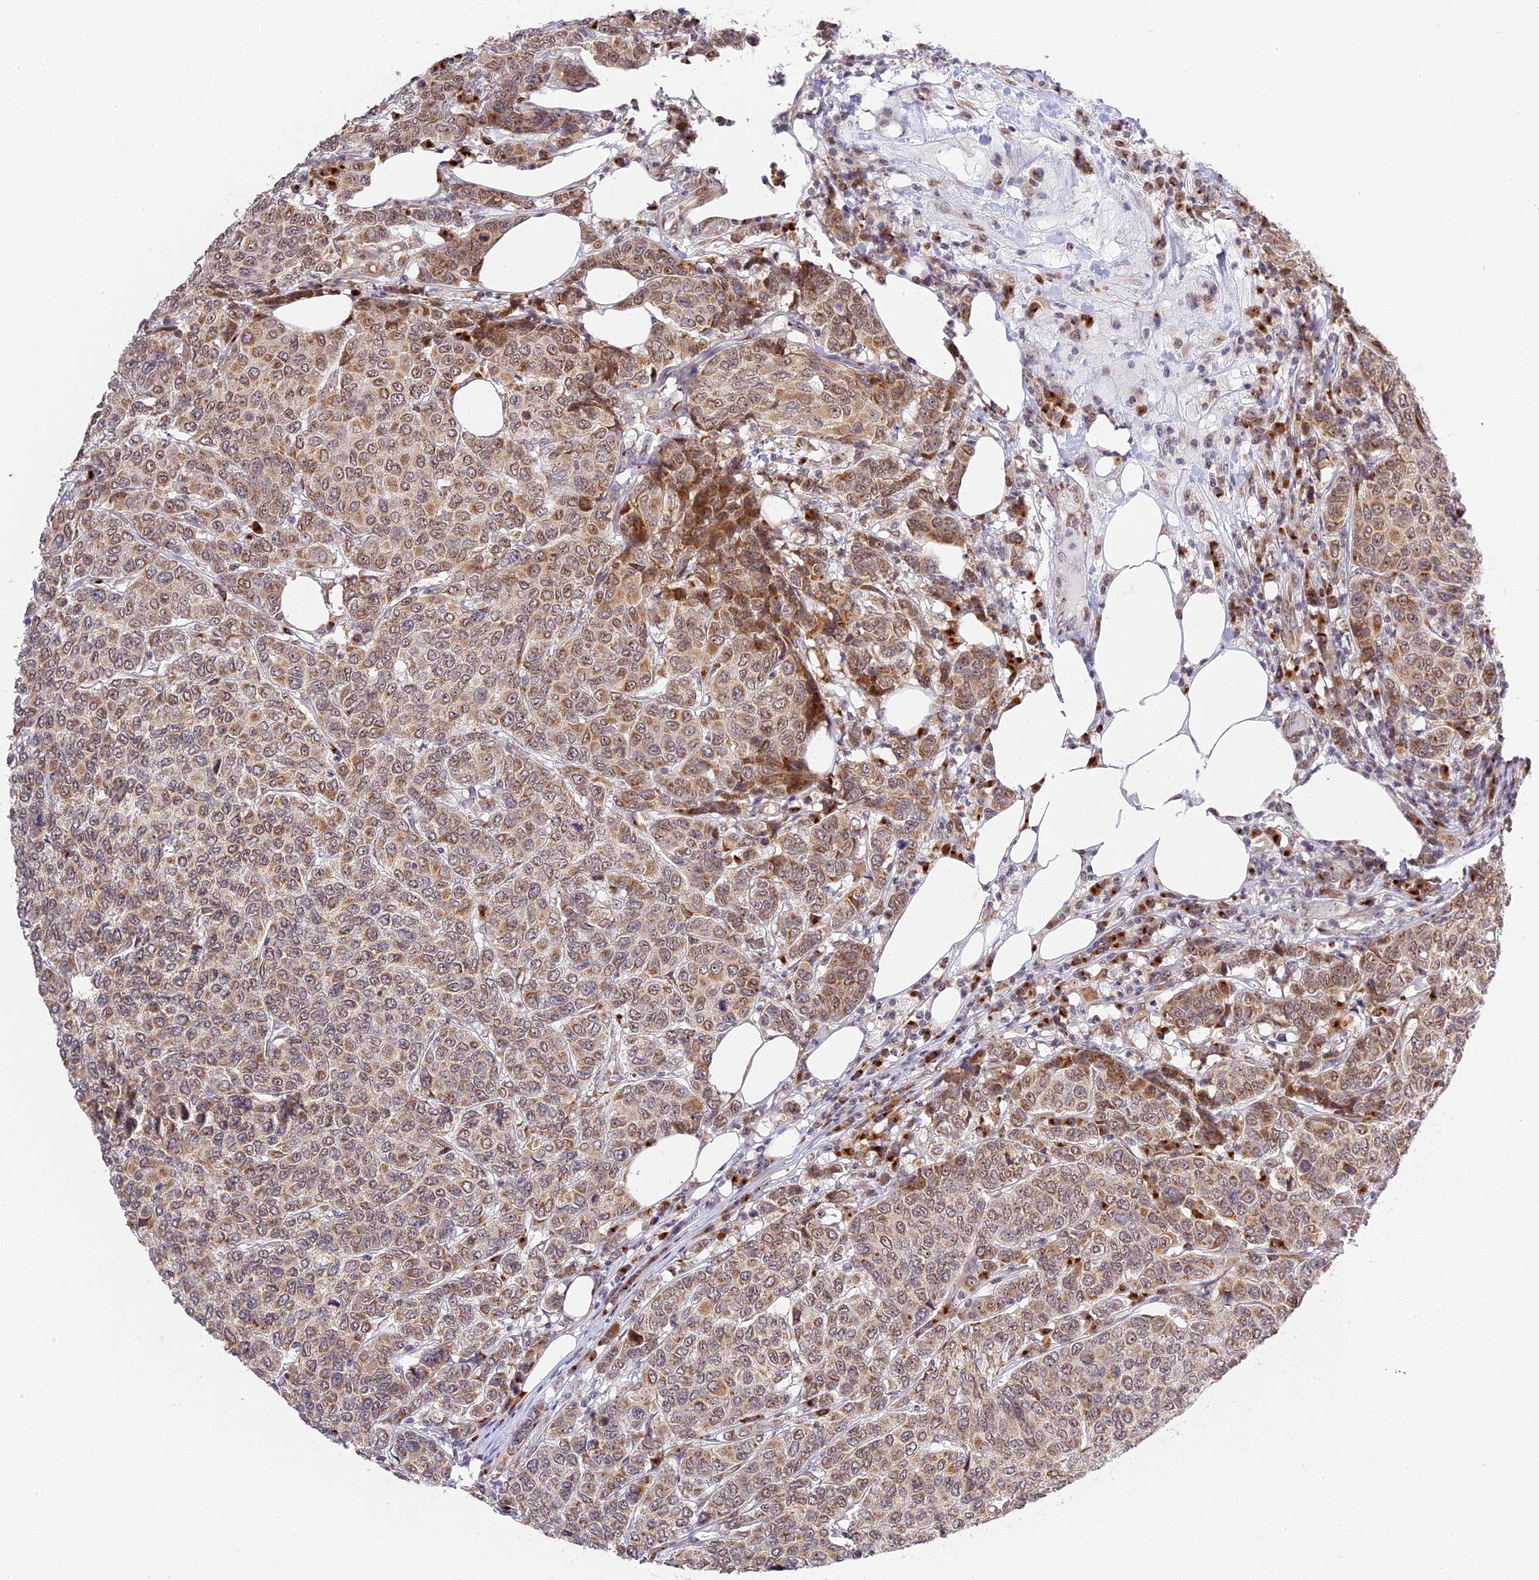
{"staining": {"intensity": "moderate", "quantity": ">75%", "location": "cytoplasmic/membranous"}, "tissue": "breast cancer", "cell_type": "Tumor cells", "image_type": "cancer", "snomed": [{"axis": "morphology", "description": "Duct carcinoma"}, {"axis": "topography", "description": "Breast"}], "caption": "Immunohistochemical staining of human infiltrating ductal carcinoma (breast) exhibits medium levels of moderate cytoplasmic/membranous protein expression in approximately >75% of tumor cells.", "gene": "HEATR5B", "patient": {"sex": "female", "age": 55}}